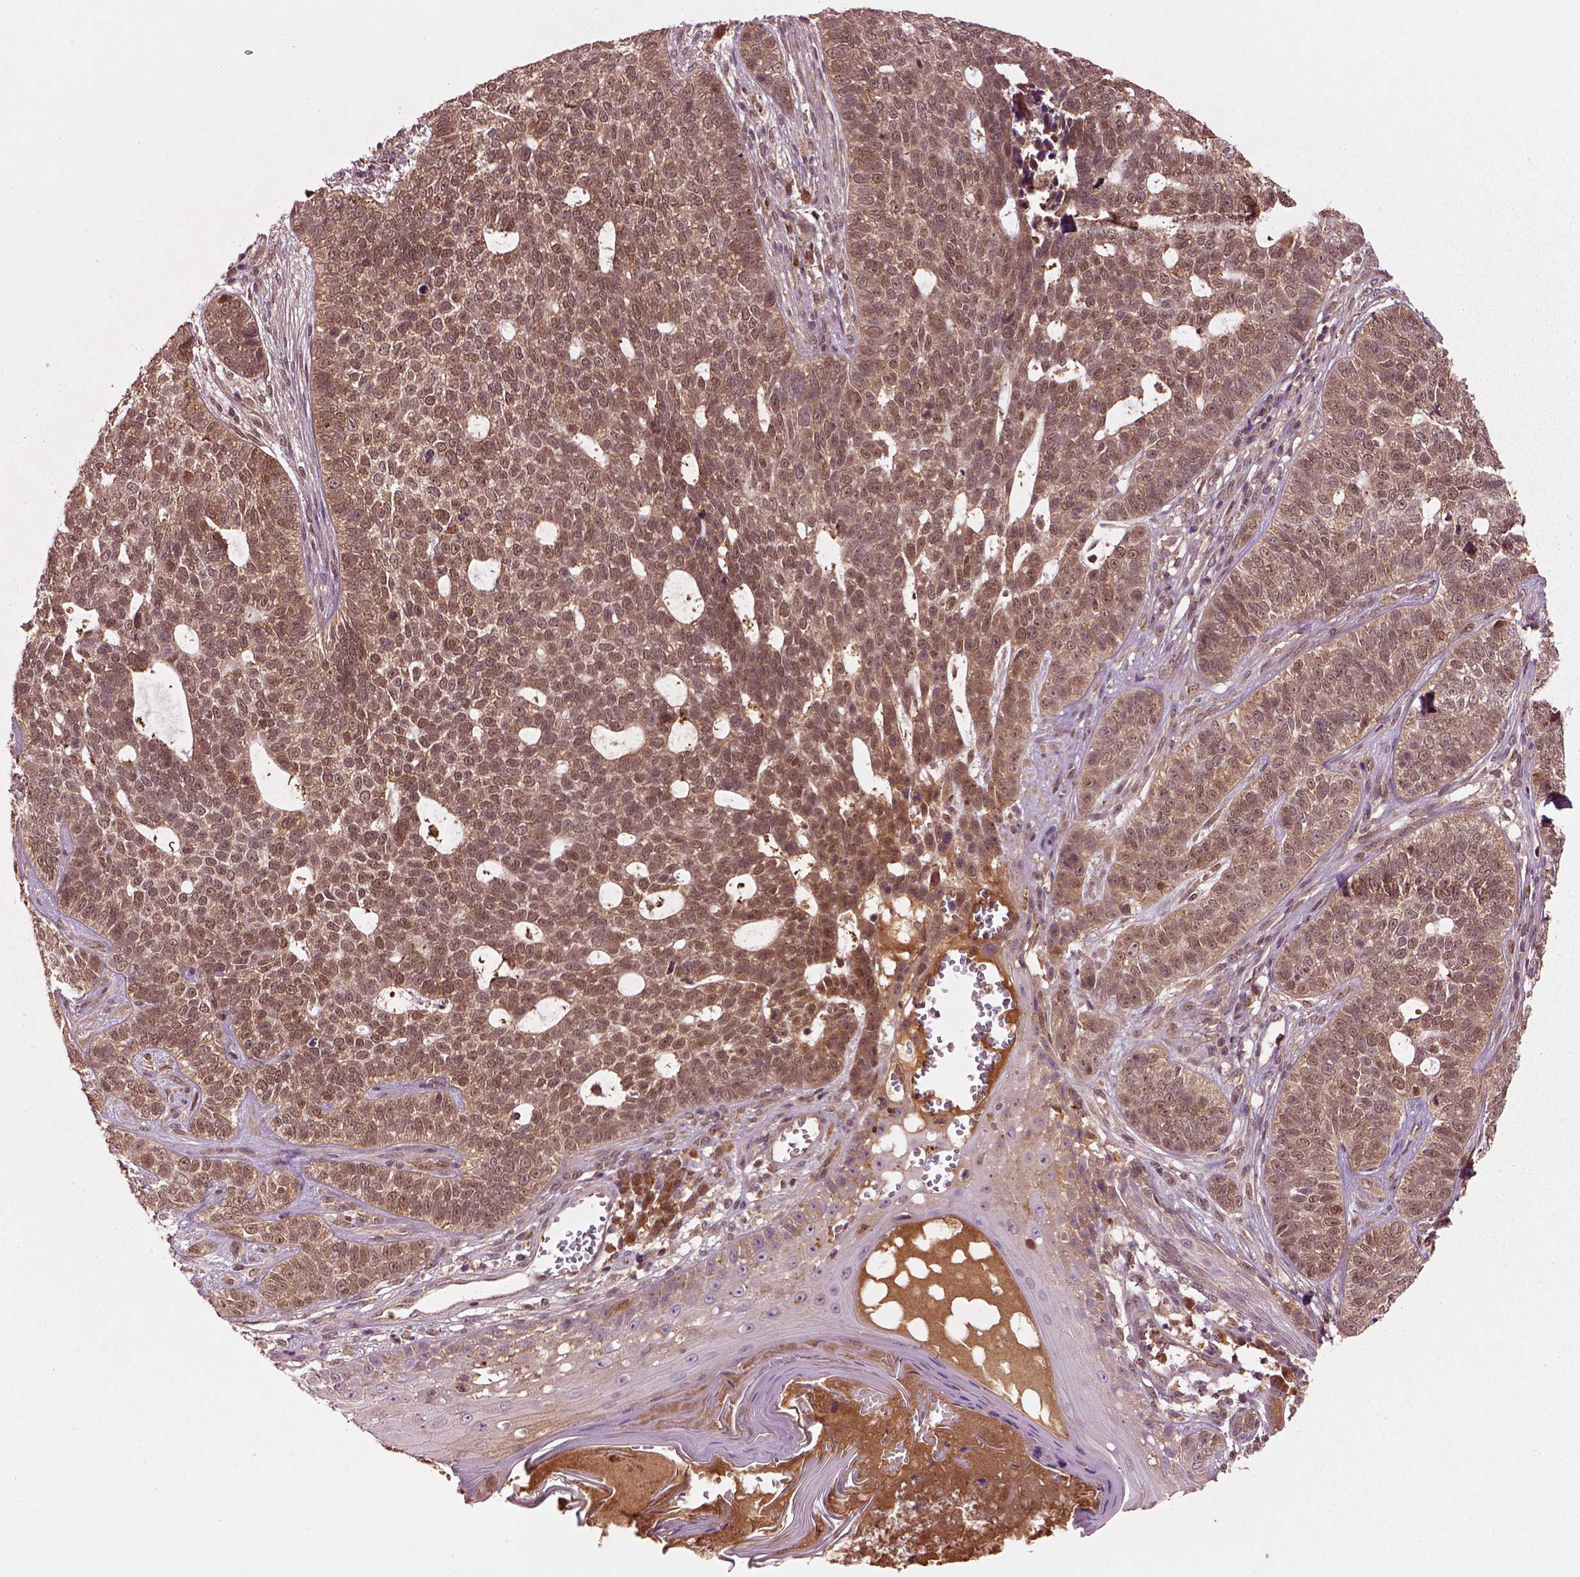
{"staining": {"intensity": "moderate", "quantity": ">75%", "location": "cytoplasmic/membranous"}, "tissue": "skin cancer", "cell_type": "Tumor cells", "image_type": "cancer", "snomed": [{"axis": "morphology", "description": "Basal cell carcinoma"}, {"axis": "topography", "description": "Skin"}], "caption": "Protein expression by immunohistochemistry (IHC) reveals moderate cytoplasmic/membranous positivity in about >75% of tumor cells in skin basal cell carcinoma.", "gene": "MDP1", "patient": {"sex": "female", "age": 69}}